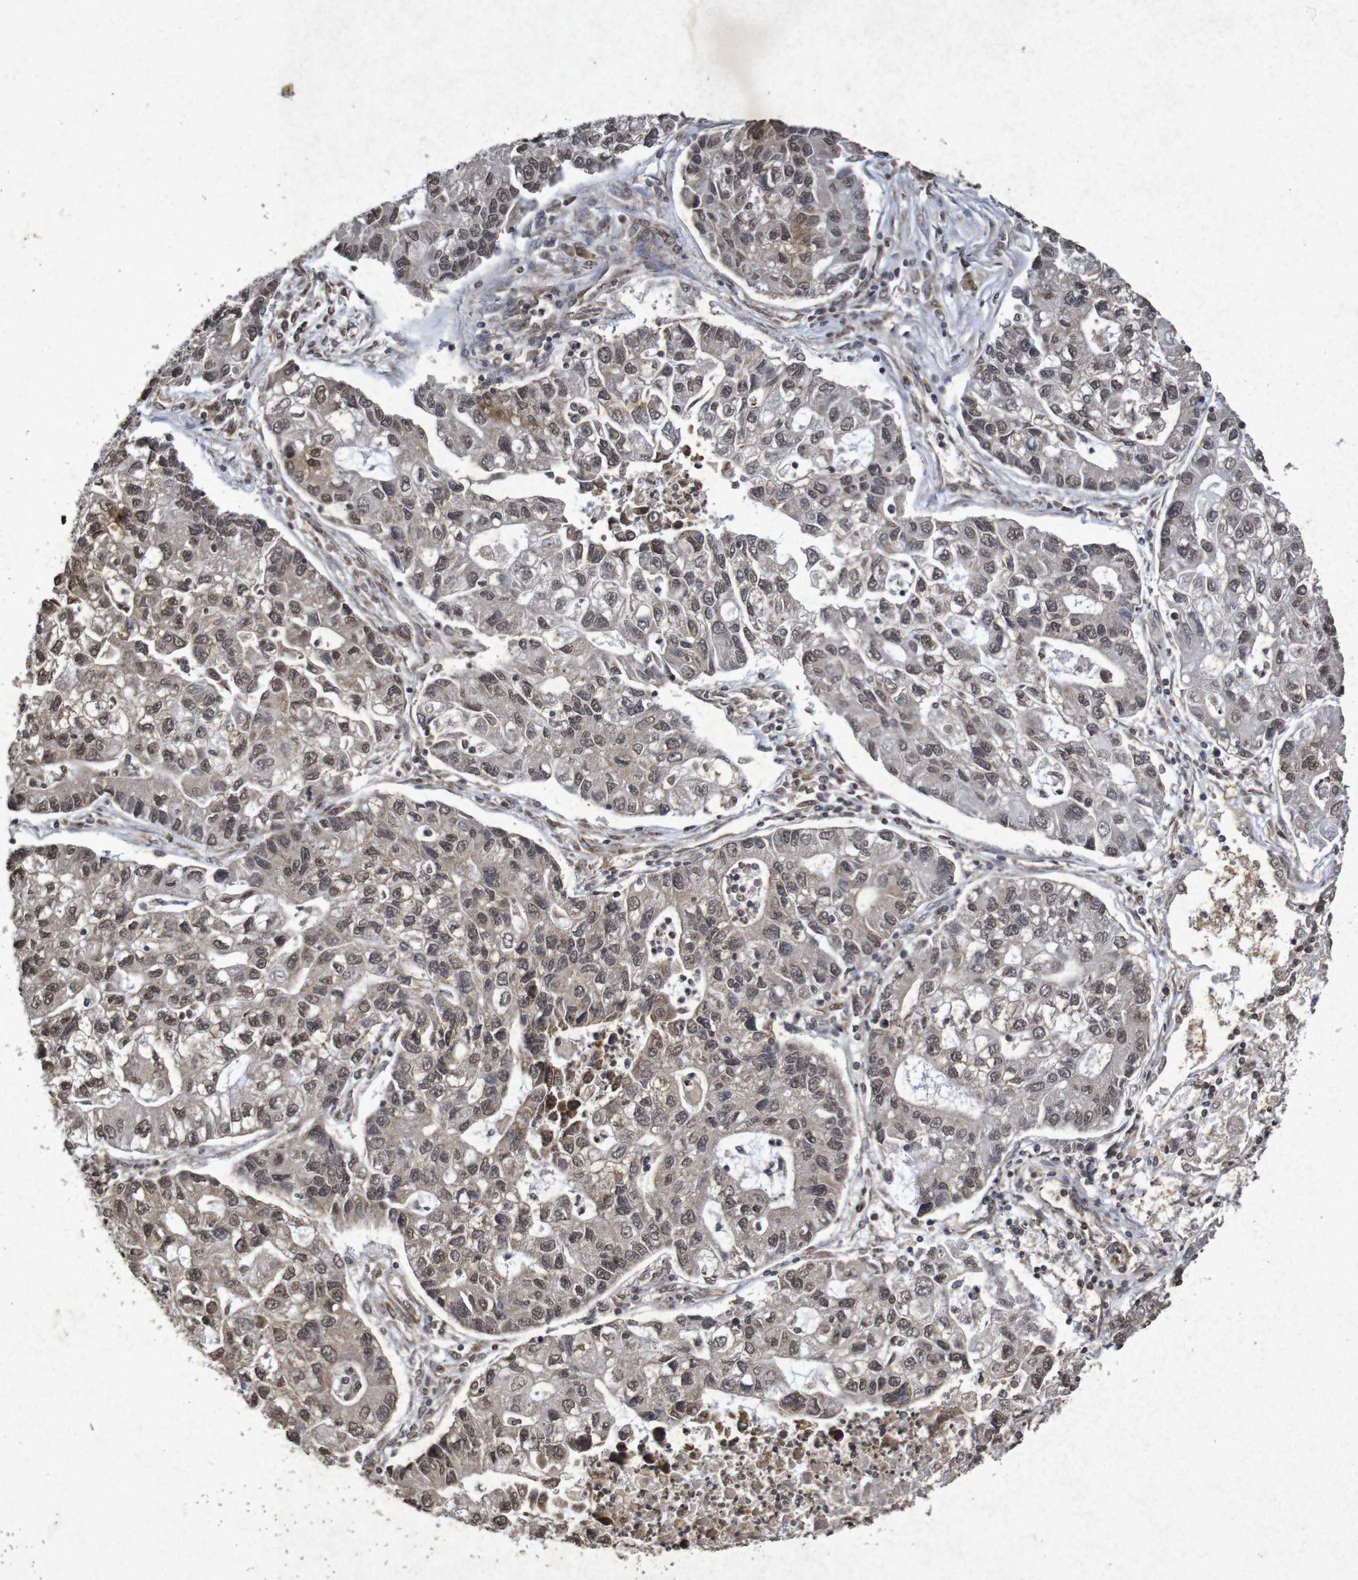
{"staining": {"intensity": "moderate", "quantity": ">75%", "location": "cytoplasmic/membranous,nuclear"}, "tissue": "lung cancer", "cell_type": "Tumor cells", "image_type": "cancer", "snomed": [{"axis": "morphology", "description": "Adenocarcinoma, NOS"}, {"axis": "topography", "description": "Lung"}], "caption": "Lung cancer was stained to show a protein in brown. There is medium levels of moderate cytoplasmic/membranous and nuclear expression in approximately >75% of tumor cells. (Brightfield microscopy of DAB IHC at high magnification).", "gene": "GUCY1A2", "patient": {"sex": "female", "age": 51}}